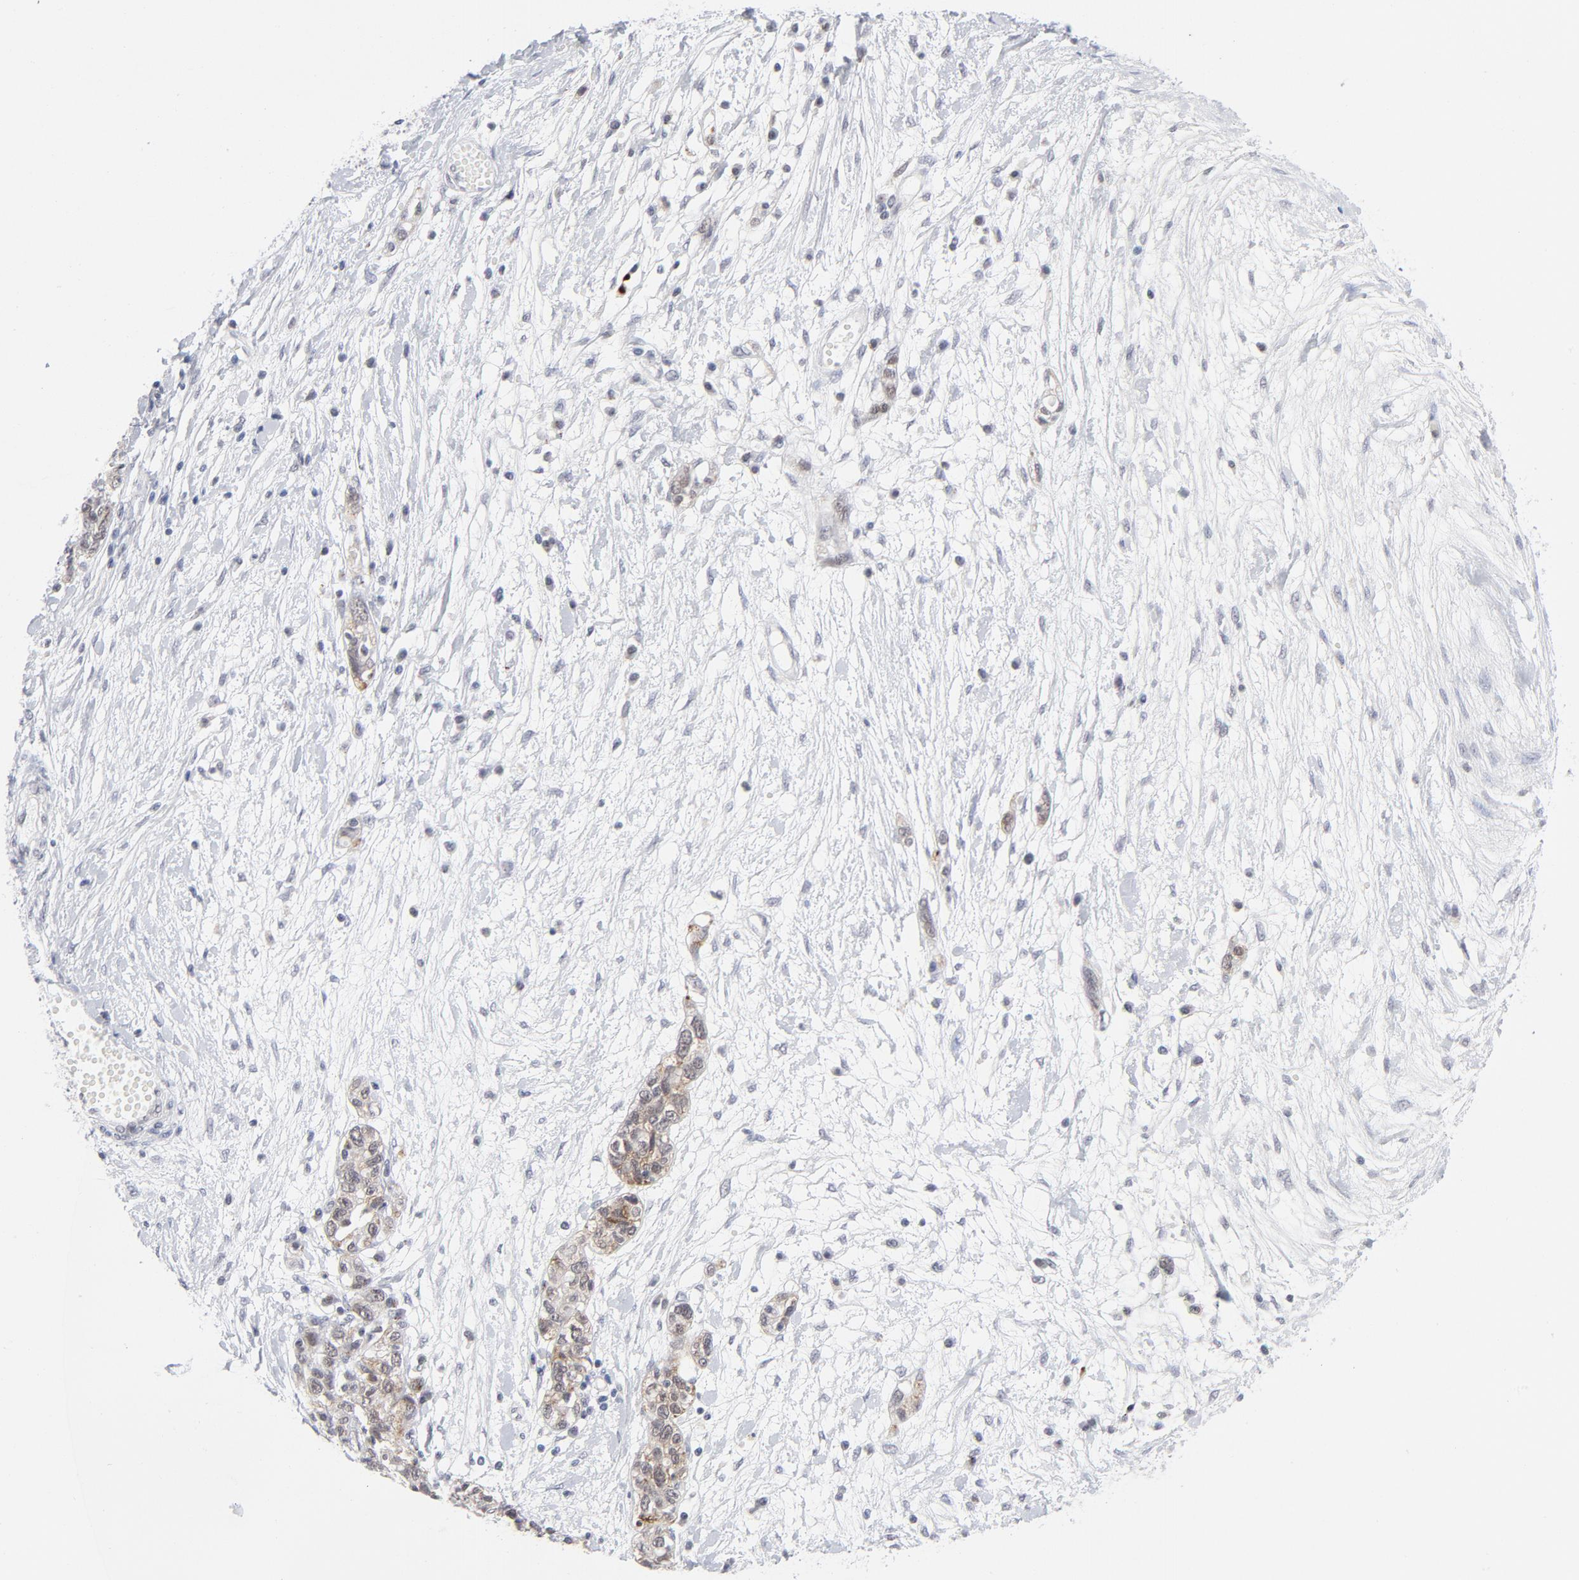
{"staining": {"intensity": "weak", "quantity": ">75%", "location": "cytoplasmic/membranous,nuclear"}, "tissue": "ovarian cancer", "cell_type": "Tumor cells", "image_type": "cancer", "snomed": [{"axis": "morphology", "description": "Cystadenocarcinoma, serous, NOS"}, {"axis": "topography", "description": "Ovary"}], "caption": "DAB (3,3'-diaminobenzidine) immunohistochemical staining of human ovarian serous cystadenocarcinoma reveals weak cytoplasmic/membranous and nuclear protein positivity in approximately >75% of tumor cells.", "gene": "BAP1", "patient": {"sex": "female", "age": 71}}